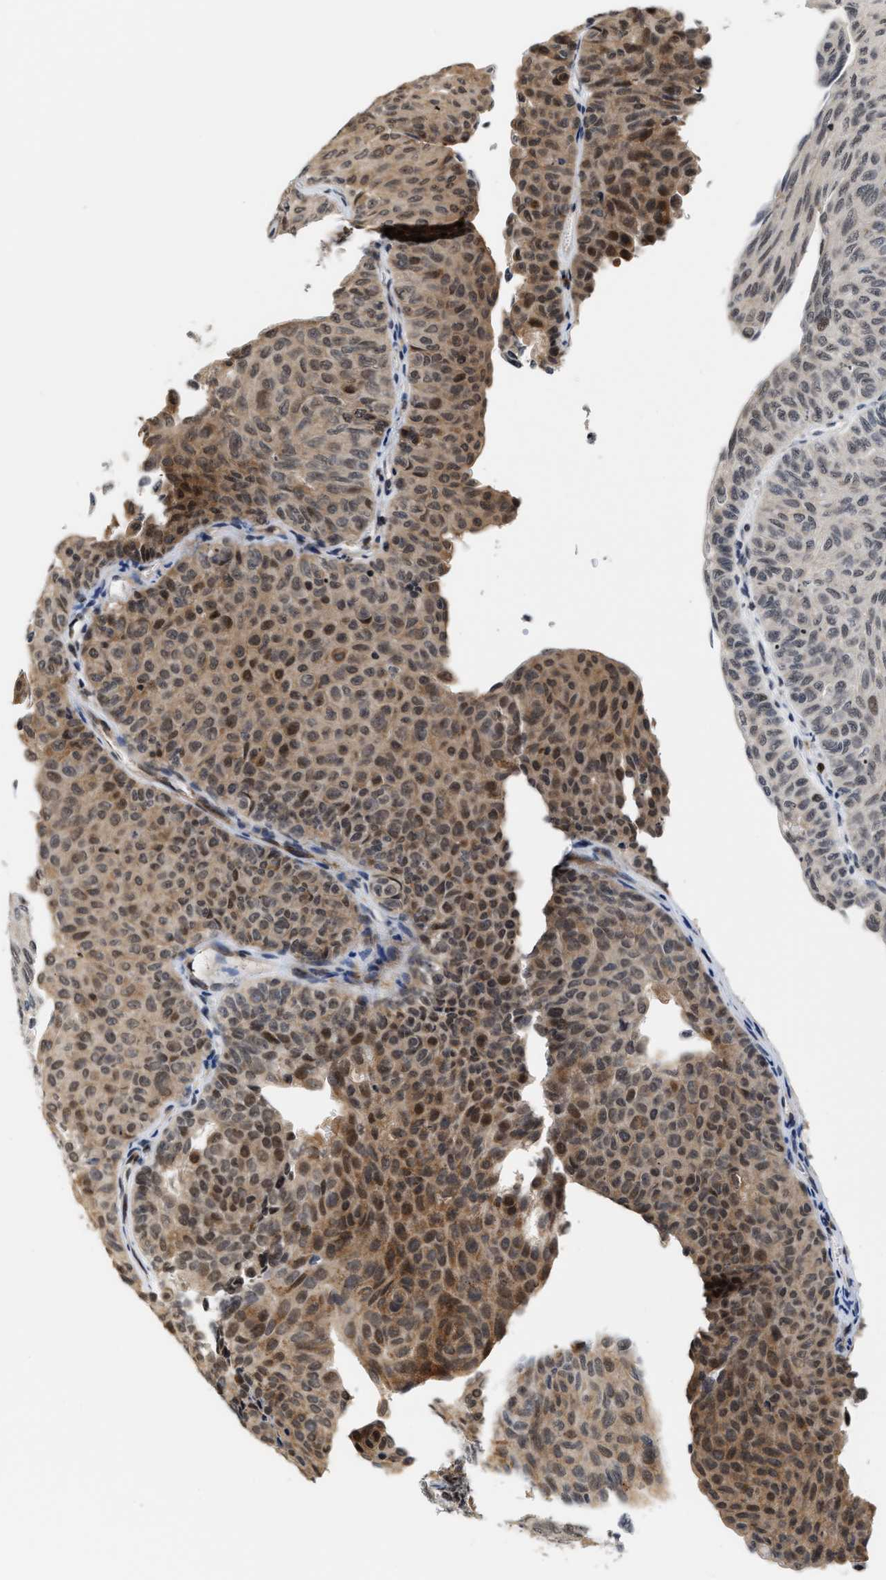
{"staining": {"intensity": "moderate", "quantity": "25%-75%", "location": "cytoplasmic/membranous,nuclear"}, "tissue": "urothelial cancer", "cell_type": "Tumor cells", "image_type": "cancer", "snomed": [{"axis": "morphology", "description": "Urothelial carcinoma, Low grade"}, {"axis": "topography", "description": "Urinary bladder"}], "caption": "About 25%-75% of tumor cells in human low-grade urothelial carcinoma reveal moderate cytoplasmic/membranous and nuclear protein expression as visualized by brown immunohistochemical staining.", "gene": "ANKRD6", "patient": {"sex": "male", "age": 78}}